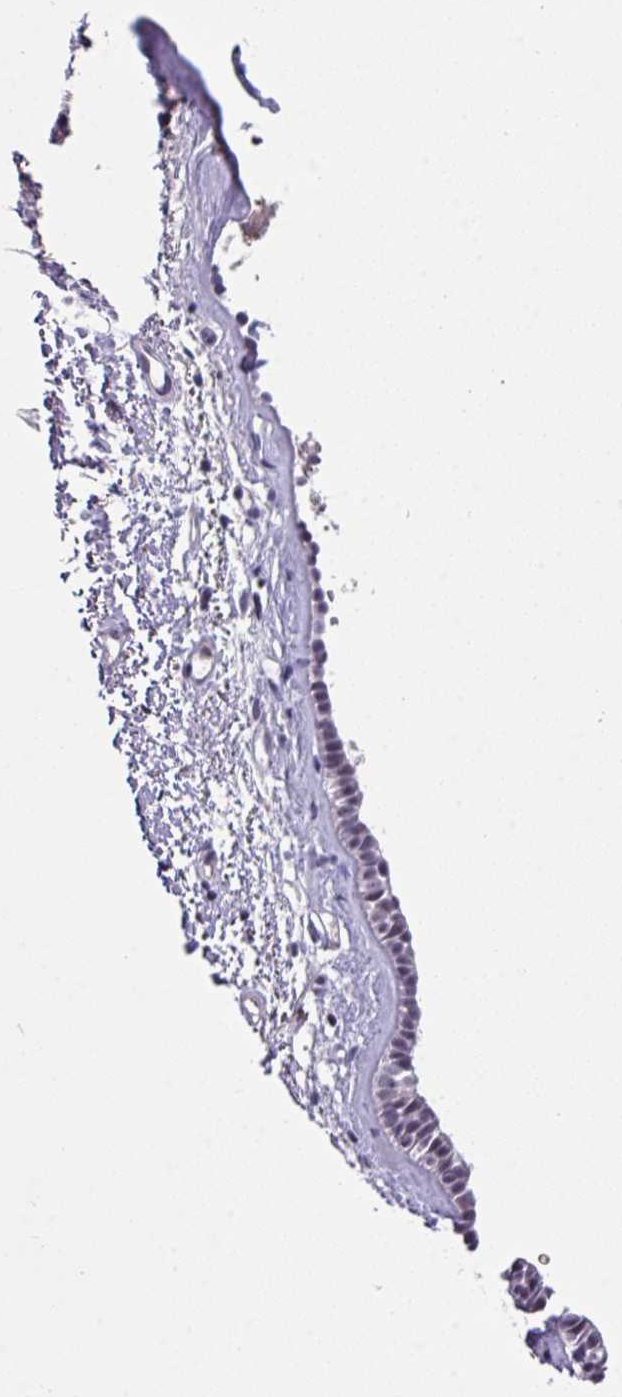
{"staining": {"intensity": "weak", "quantity": "25%-75%", "location": "nuclear"}, "tissue": "nasopharynx", "cell_type": "Respiratory epithelial cells", "image_type": "normal", "snomed": [{"axis": "morphology", "description": "Normal tissue, NOS"}, {"axis": "topography", "description": "Cartilage tissue"}, {"axis": "topography", "description": "Nasopharynx"}], "caption": "Immunohistochemical staining of benign nasopharynx shows low levels of weak nuclear expression in approximately 25%-75% of respiratory epithelial cells. The staining is performed using DAB (3,3'-diaminobenzidine) brown chromogen to label protein expression. The nuclei are counter-stained blue using hematoxylin.", "gene": "ZFP3", "patient": {"sex": "male", "age": 56}}